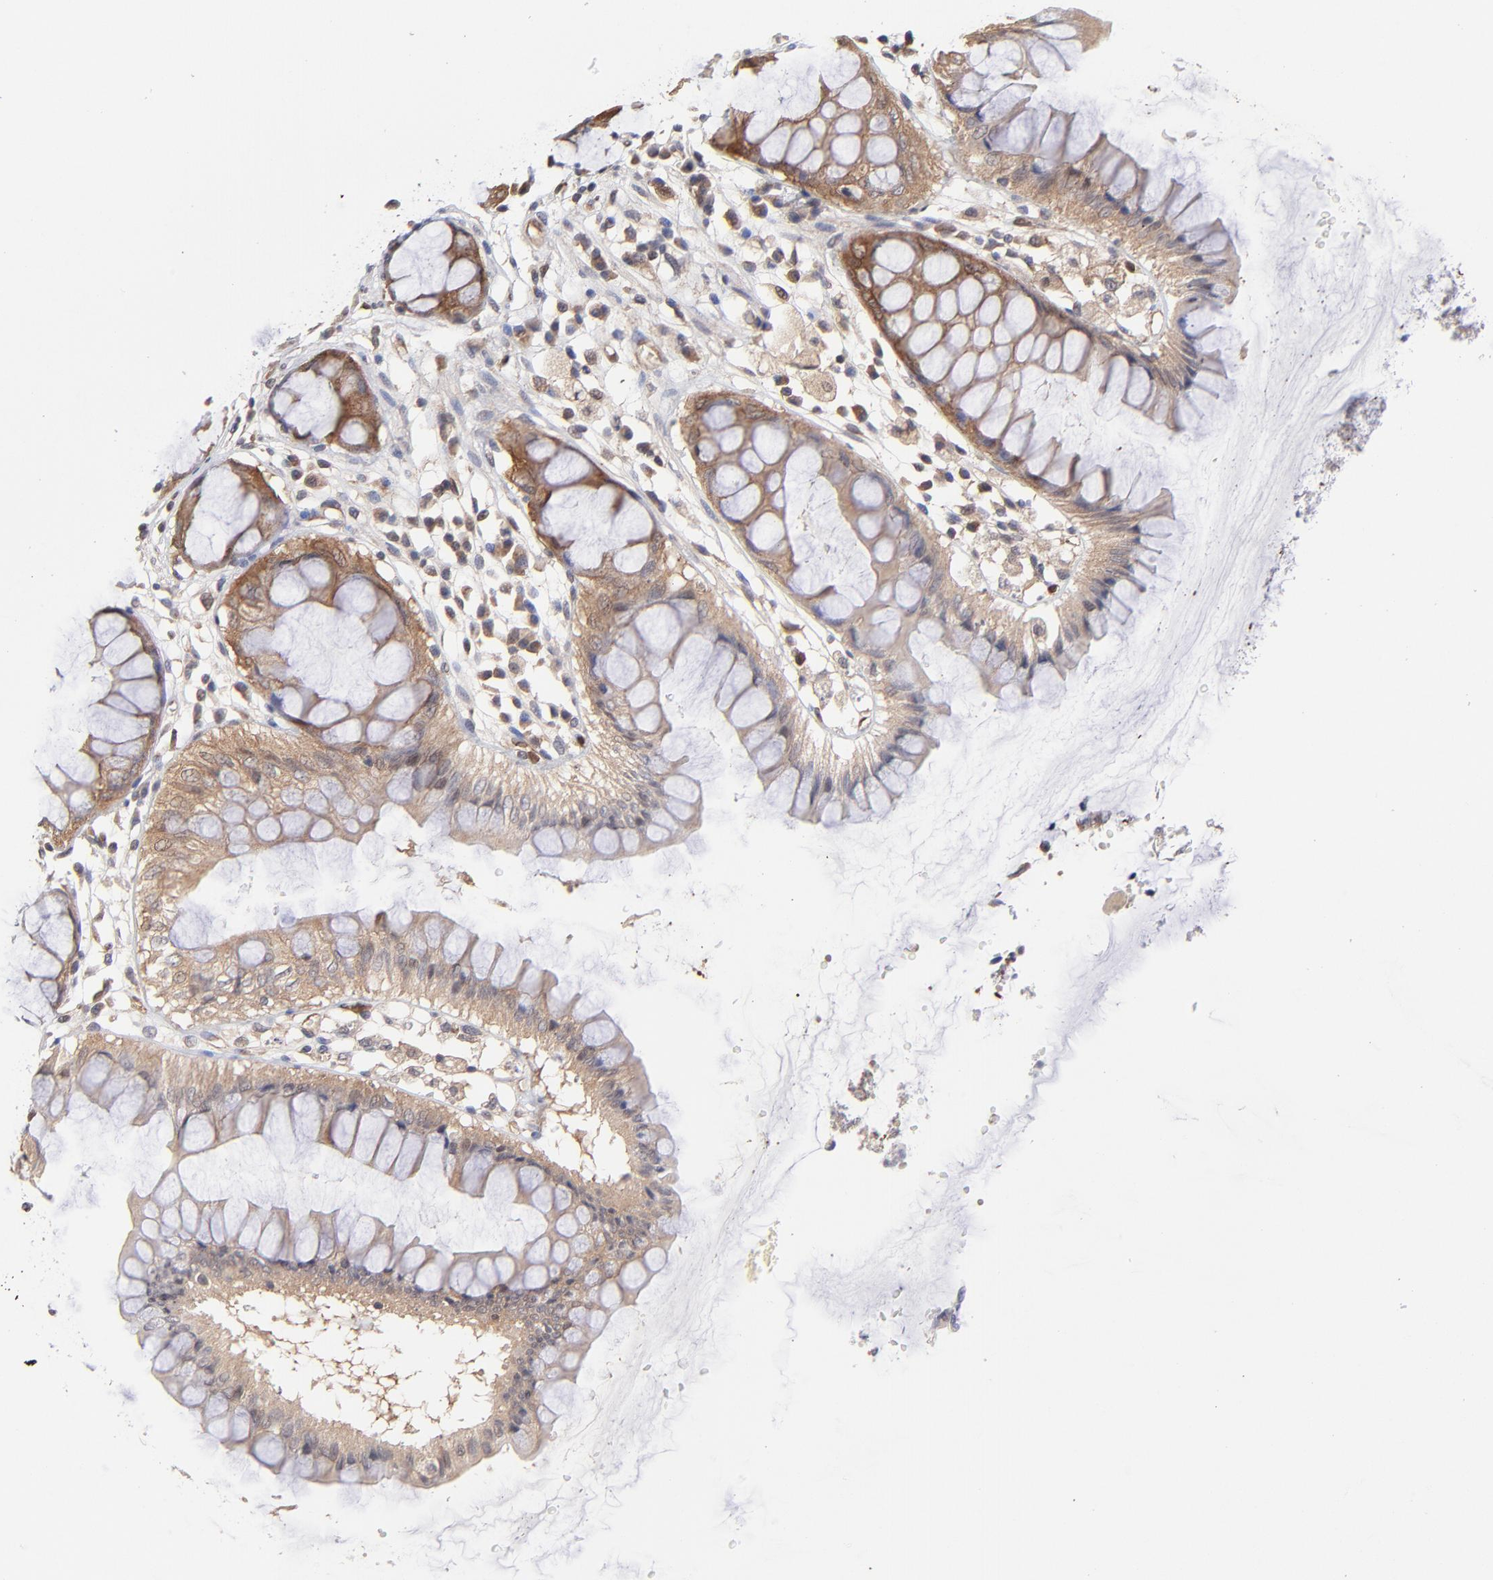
{"staining": {"intensity": "moderate", "quantity": "25%-75%", "location": "cytoplasmic/membranous"}, "tissue": "rectum", "cell_type": "Glandular cells", "image_type": "normal", "snomed": [{"axis": "morphology", "description": "Normal tissue, NOS"}, {"axis": "morphology", "description": "Adenocarcinoma, NOS"}, {"axis": "topography", "description": "Rectum"}], "caption": "Protein expression analysis of unremarkable human rectum reveals moderate cytoplasmic/membranous staining in about 25%-75% of glandular cells.", "gene": "GART", "patient": {"sex": "female", "age": 65}}